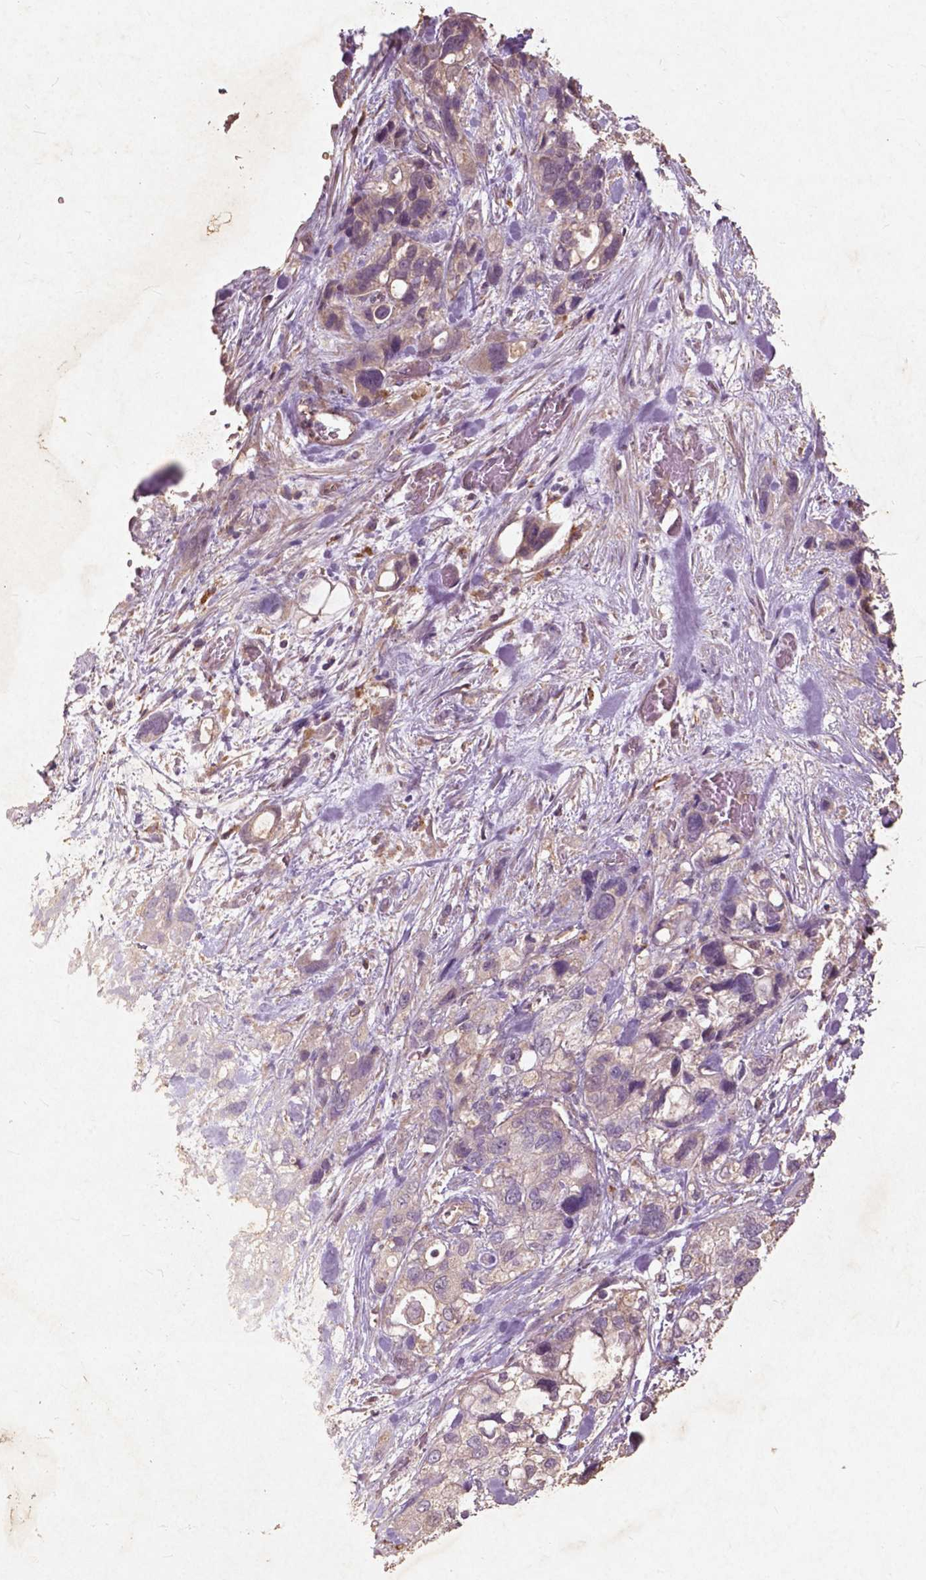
{"staining": {"intensity": "negative", "quantity": "none", "location": "none"}, "tissue": "stomach cancer", "cell_type": "Tumor cells", "image_type": "cancer", "snomed": [{"axis": "morphology", "description": "Adenocarcinoma, NOS"}, {"axis": "topography", "description": "Stomach, upper"}], "caption": "An IHC image of stomach adenocarcinoma is shown. There is no staining in tumor cells of stomach adenocarcinoma. (Immunohistochemistry, brightfield microscopy, high magnification).", "gene": "ST6GALNAC5", "patient": {"sex": "female", "age": 81}}